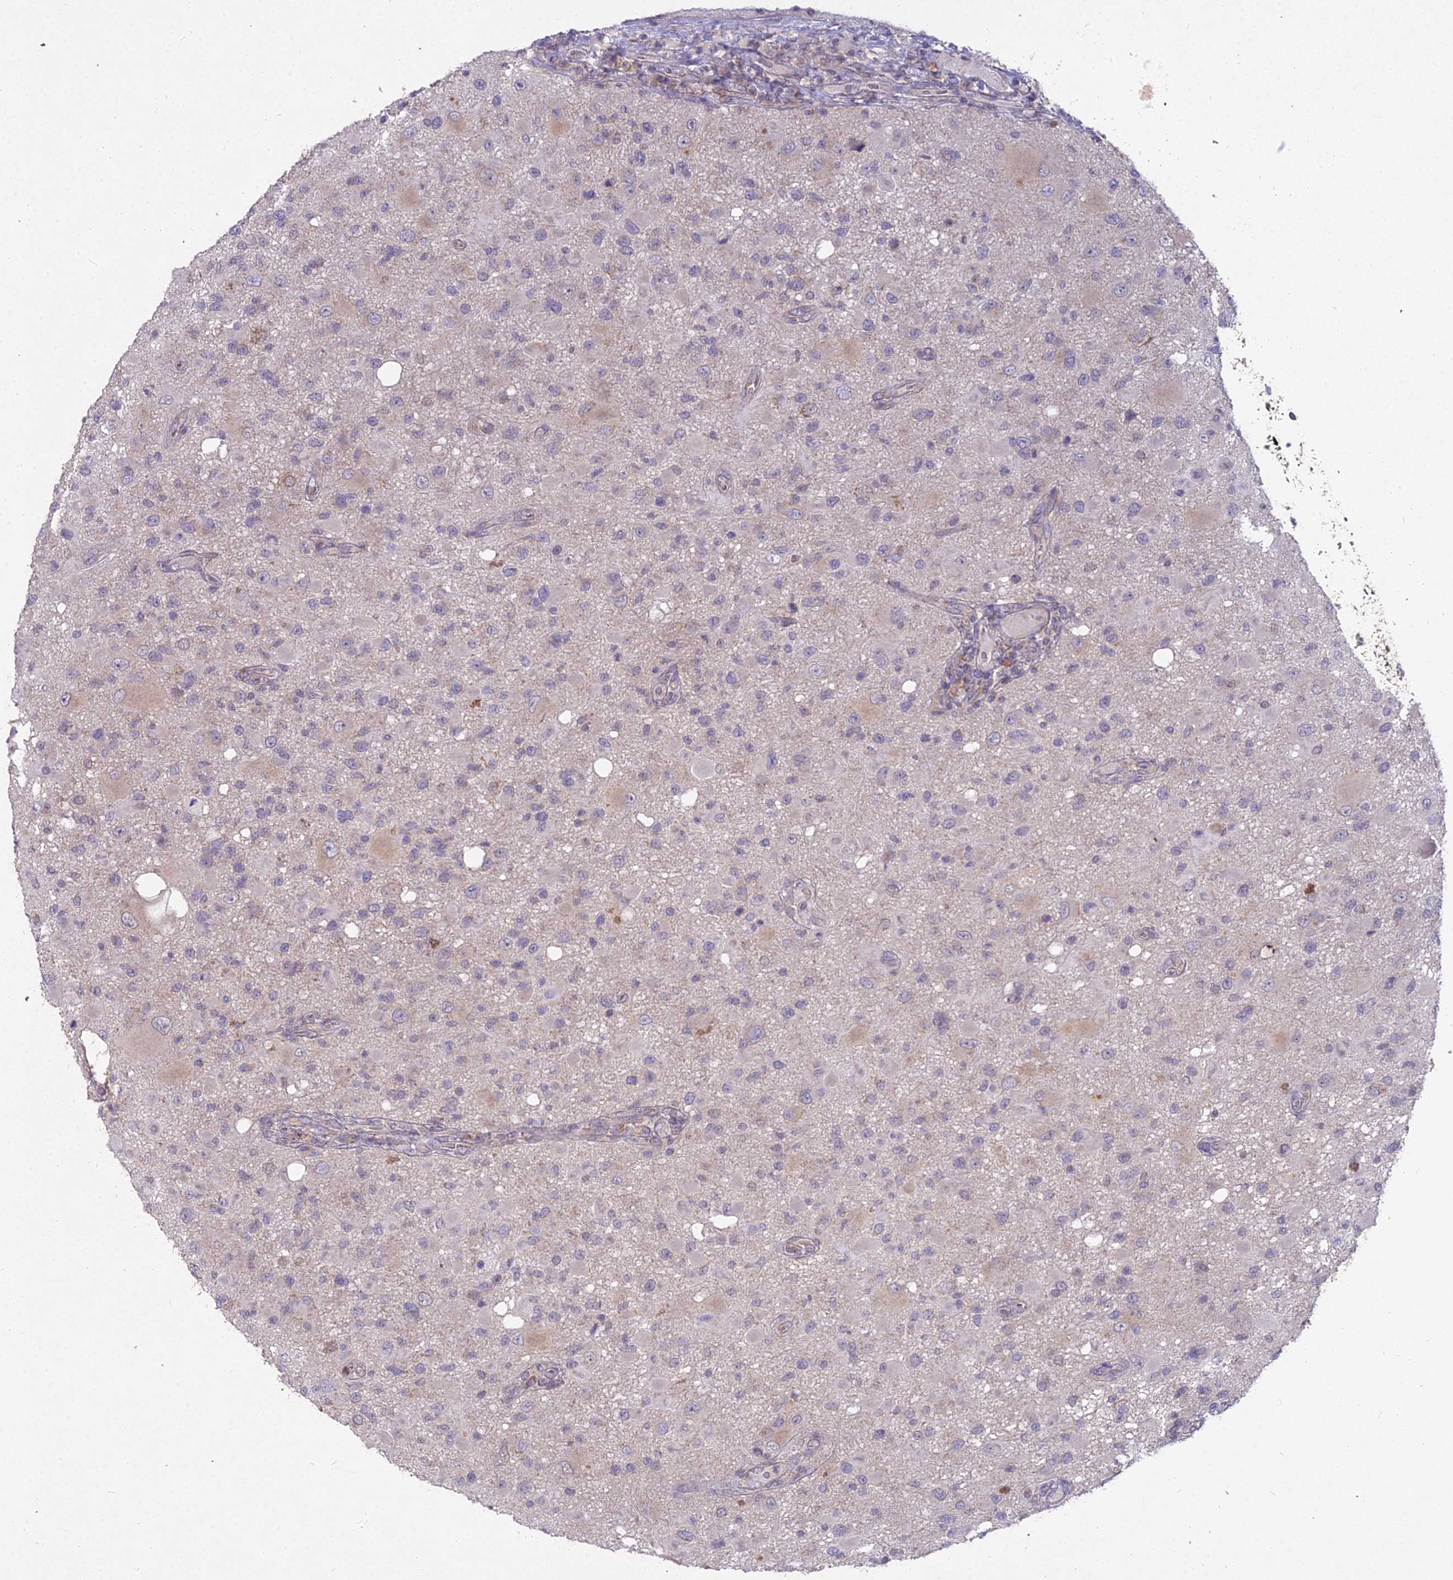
{"staining": {"intensity": "negative", "quantity": "none", "location": "none"}, "tissue": "glioma", "cell_type": "Tumor cells", "image_type": "cancer", "snomed": [{"axis": "morphology", "description": "Glioma, malignant, High grade"}, {"axis": "topography", "description": "Brain"}], "caption": "This image is of glioma stained with immunohistochemistry (IHC) to label a protein in brown with the nuclei are counter-stained blue. There is no positivity in tumor cells. Nuclei are stained in blue.", "gene": "MICU2", "patient": {"sex": "male", "age": 53}}